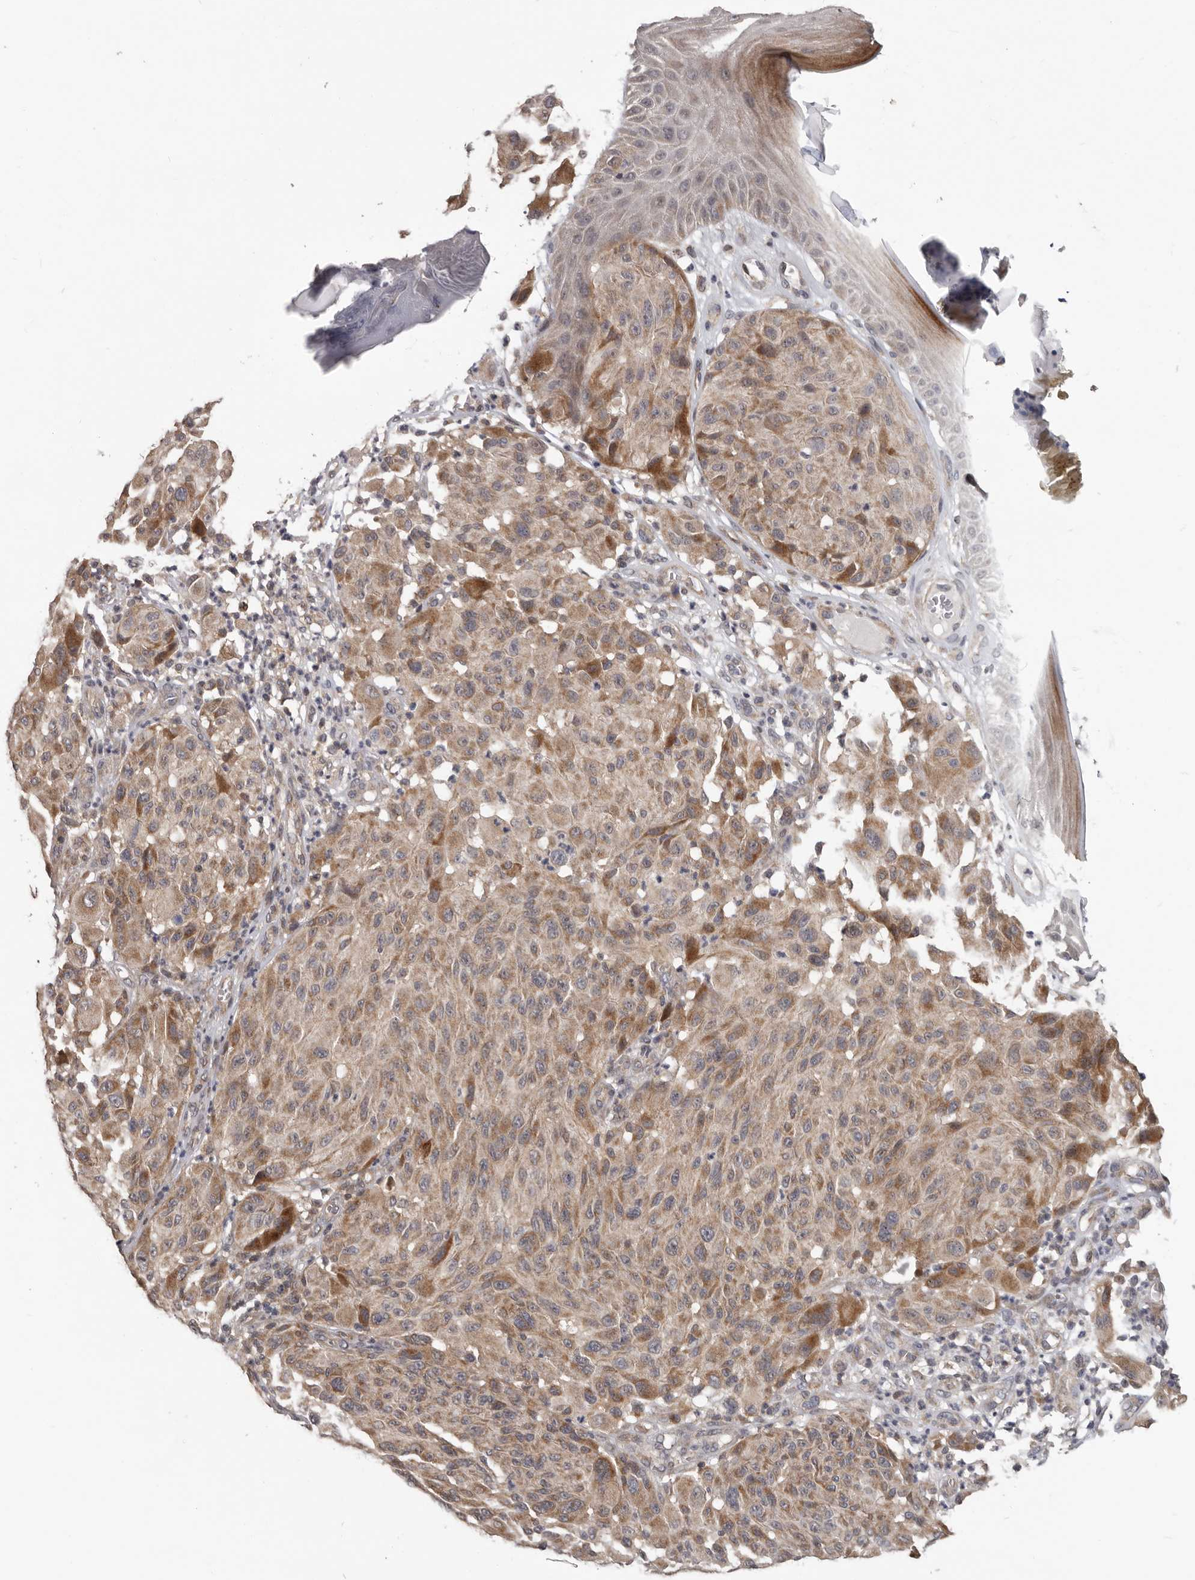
{"staining": {"intensity": "moderate", "quantity": ">75%", "location": "cytoplasmic/membranous"}, "tissue": "melanoma", "cell_type": "Tumor cells", "image_type": "cancer", "snomed": [{"axis": "morphology", "description": "Malignant melanoma, NOS"}, {"axis": "topography", "description": "Skin"}], "caption": "Protein expression analysis of melanoma demonstrates moderate cytoplasmic/membranous expression in approximately >75% of tumor cells.", "gene": "FGFR4", "patient": {"sex": "male", "age": 83}}